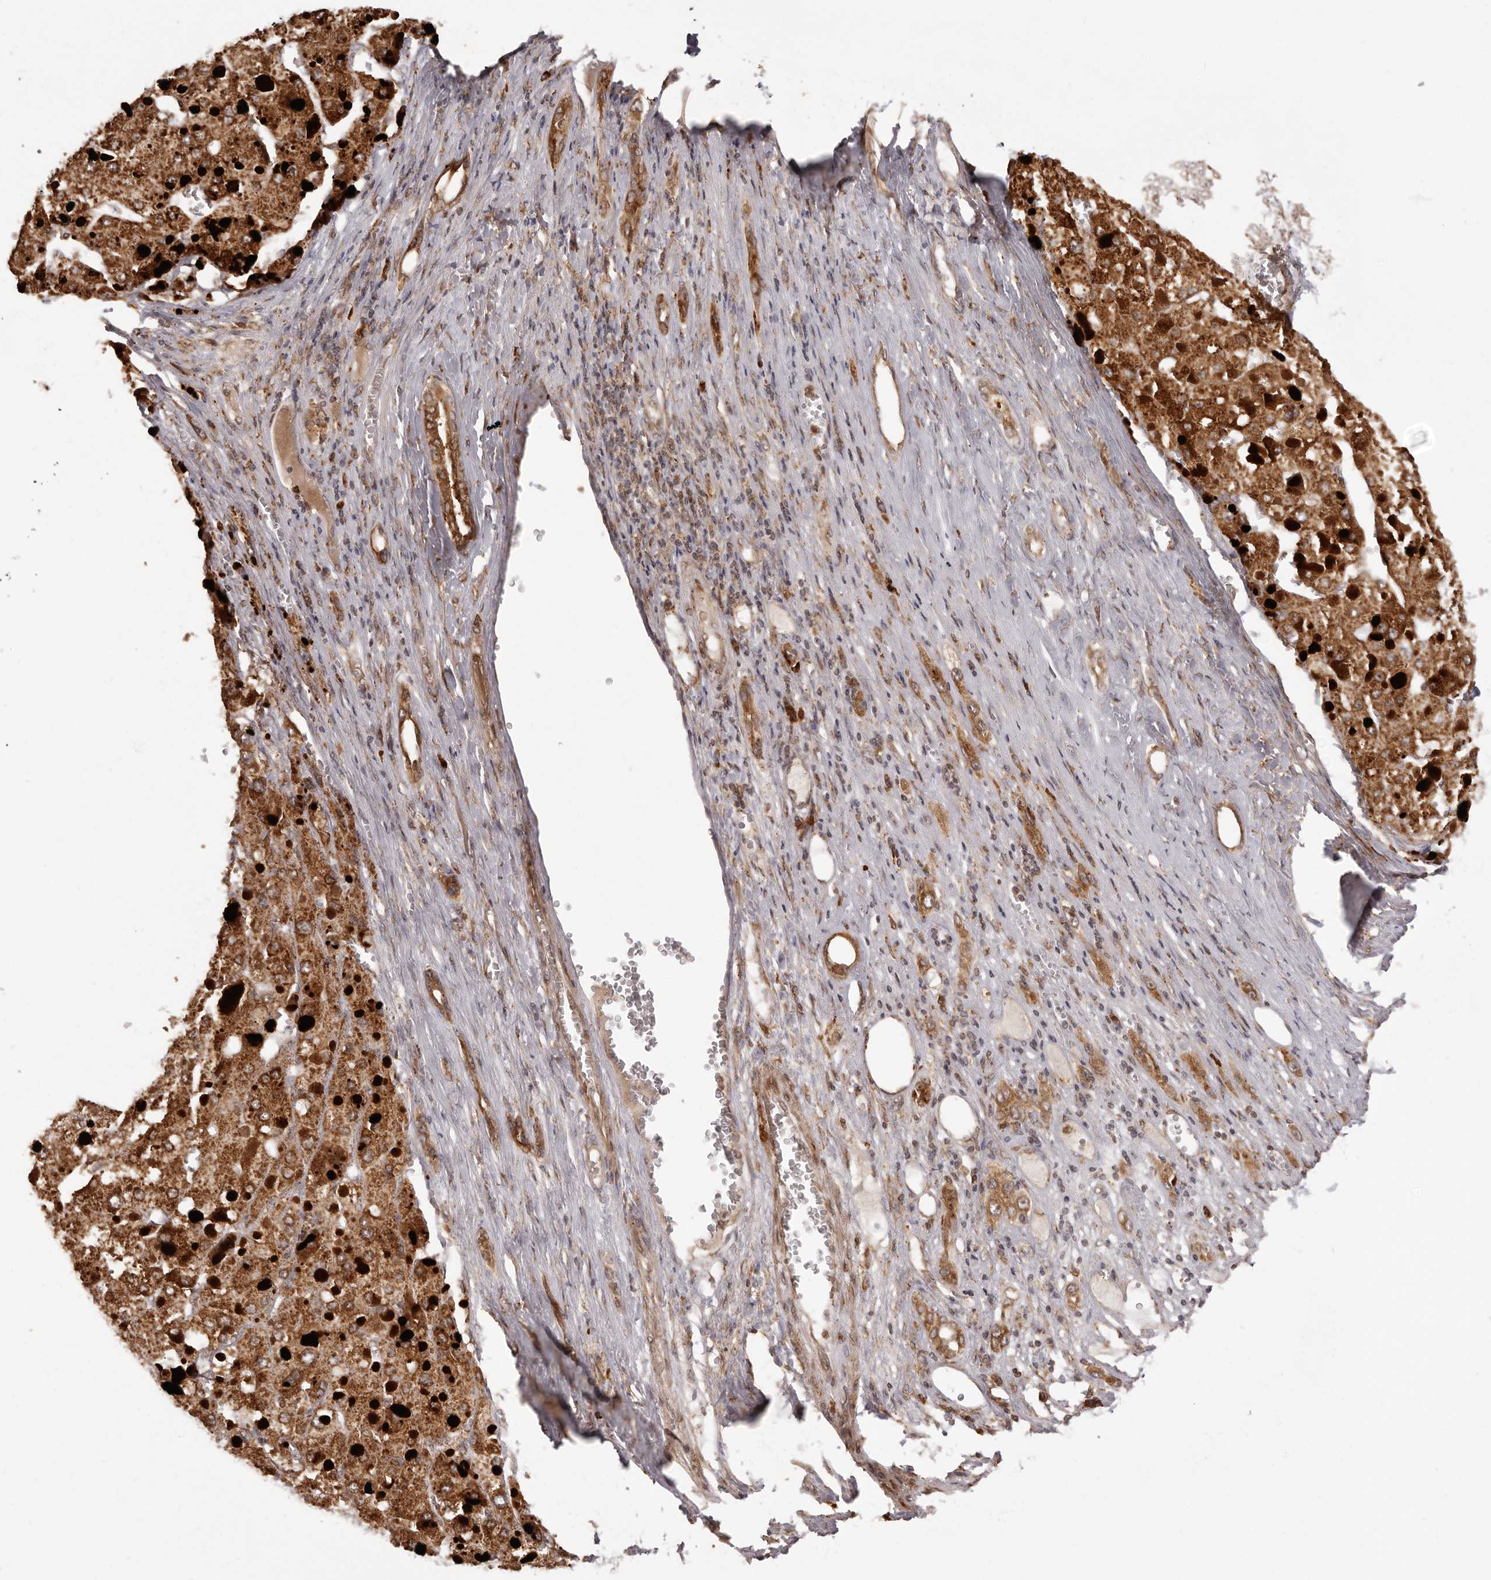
{"staining": {"intensity": "strong", "quantity": ">75%", "location": "cytoplasmic/membranous"}, "tissue": "liver cancer", "cell_type": "Tumor cells", "image_type": "cancer", "snomed": [{"axis": "morphology", "description": "Carcinoma, Hepatocellular, NOS"}, {"axis": "topography", "description": "Liver"}], "caption": "A histopathology image showing strong cytoplasmic/membranous staining in about >75% of tumor cells in liver cancer, as visualized by brown immunohistochemical staining.", "gene": "IL32", "patient": {"sex": "female", "age": 73}}